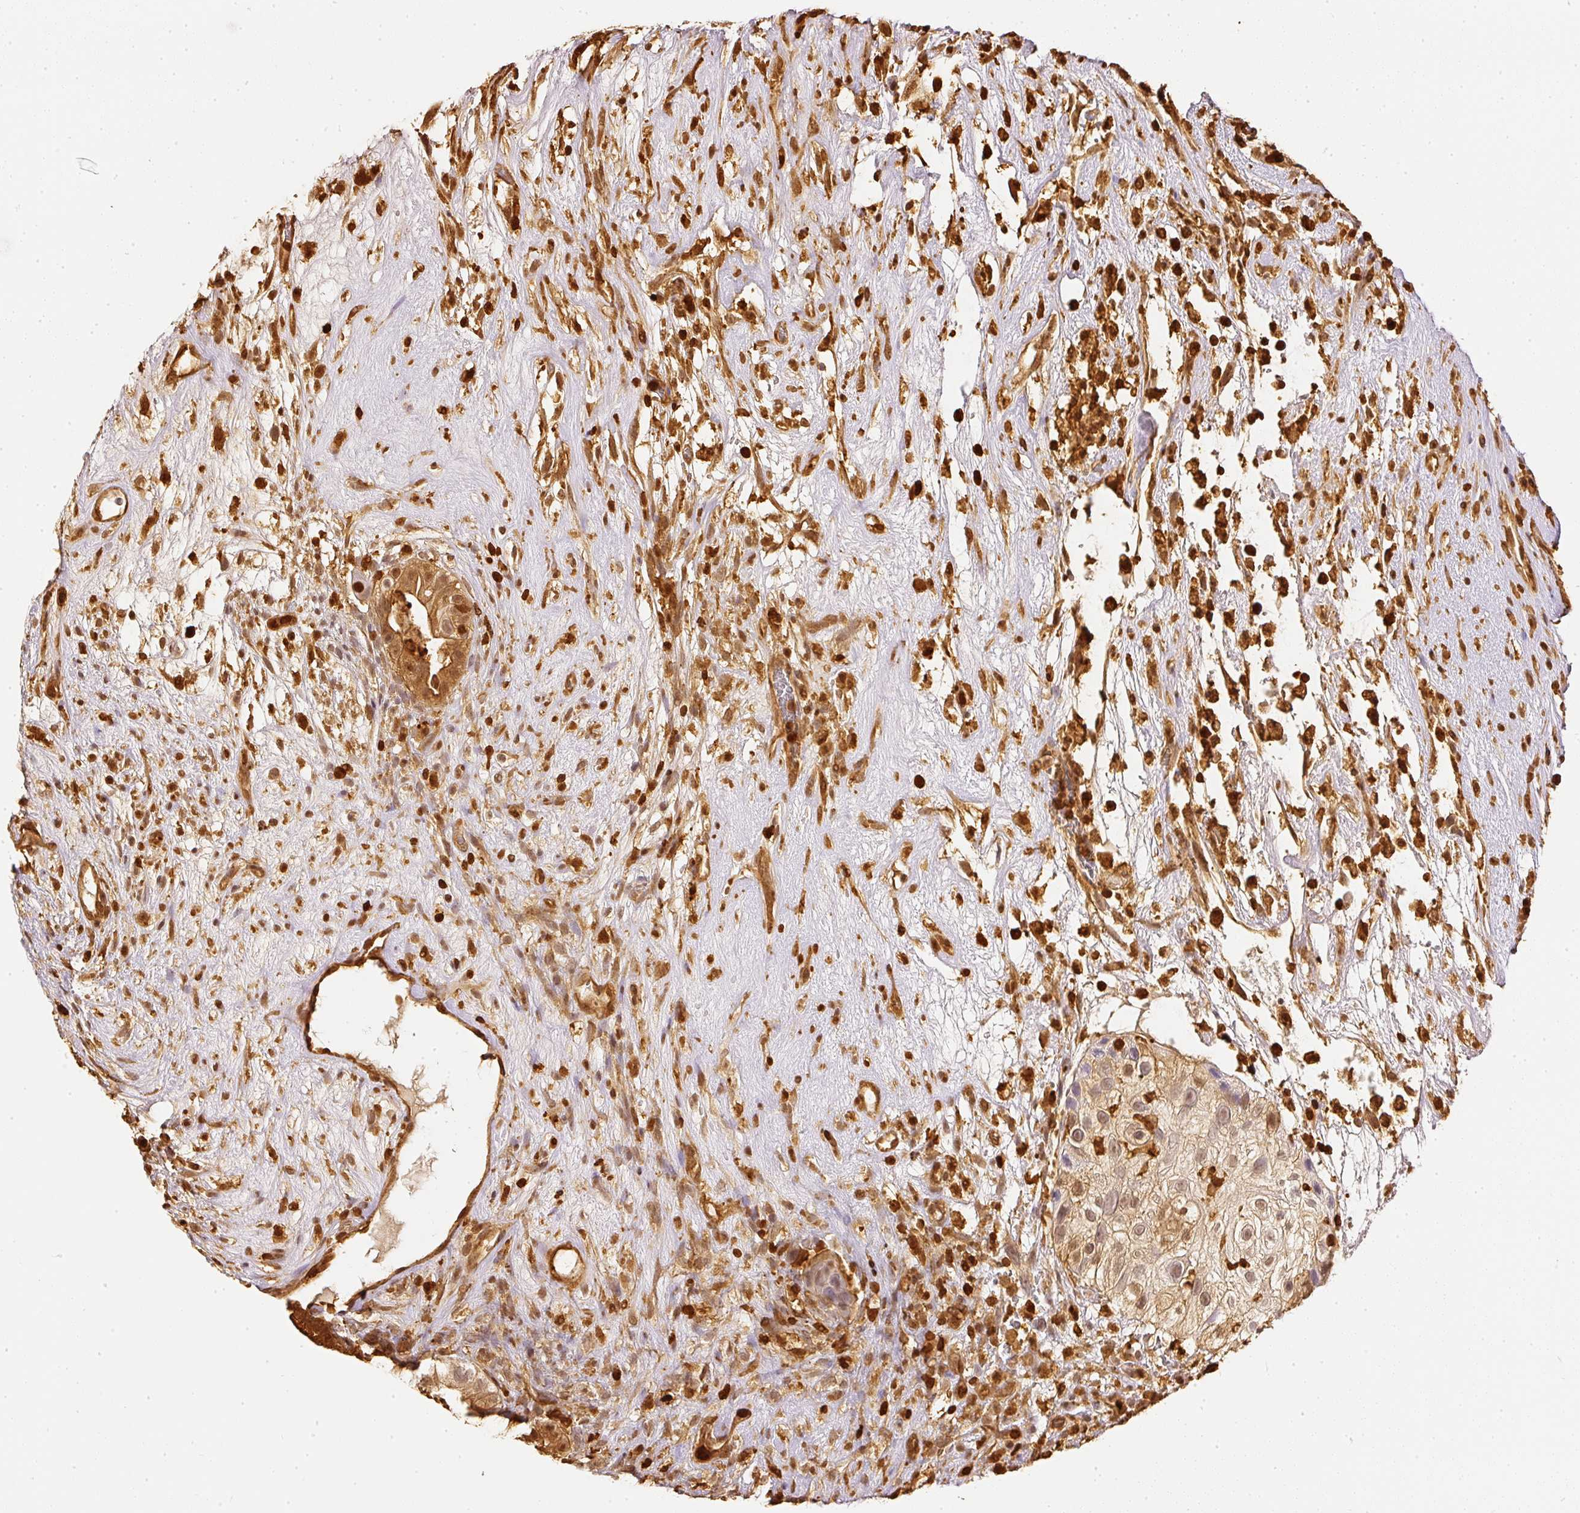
{"staining": {"intensity": "moderate", "quantity": ">75%", "location": "cytoplasmic/membranous,nuclear"}, "tissue": "testis cancer", "cell_type": "Tumor cells", "image_type": "cancer", "snomed": [{"axis": "morphology", "description": "Seminoma, NOS"}, {"axis": "morphology", "description": "Carcinoma, Embryonal, NOS"}, {"axis": "topography", "description": "Testis"}], "caption": "About >75% of tumor cells in human testis cancer (embryonal carcinoma) reveal moderate cytoplasmic/membranous and nuclear protein positivity as visualized by brown immunohistochemical staining.", "gene": "PFN1", "patient": {"sex": "male", "age": 41}}